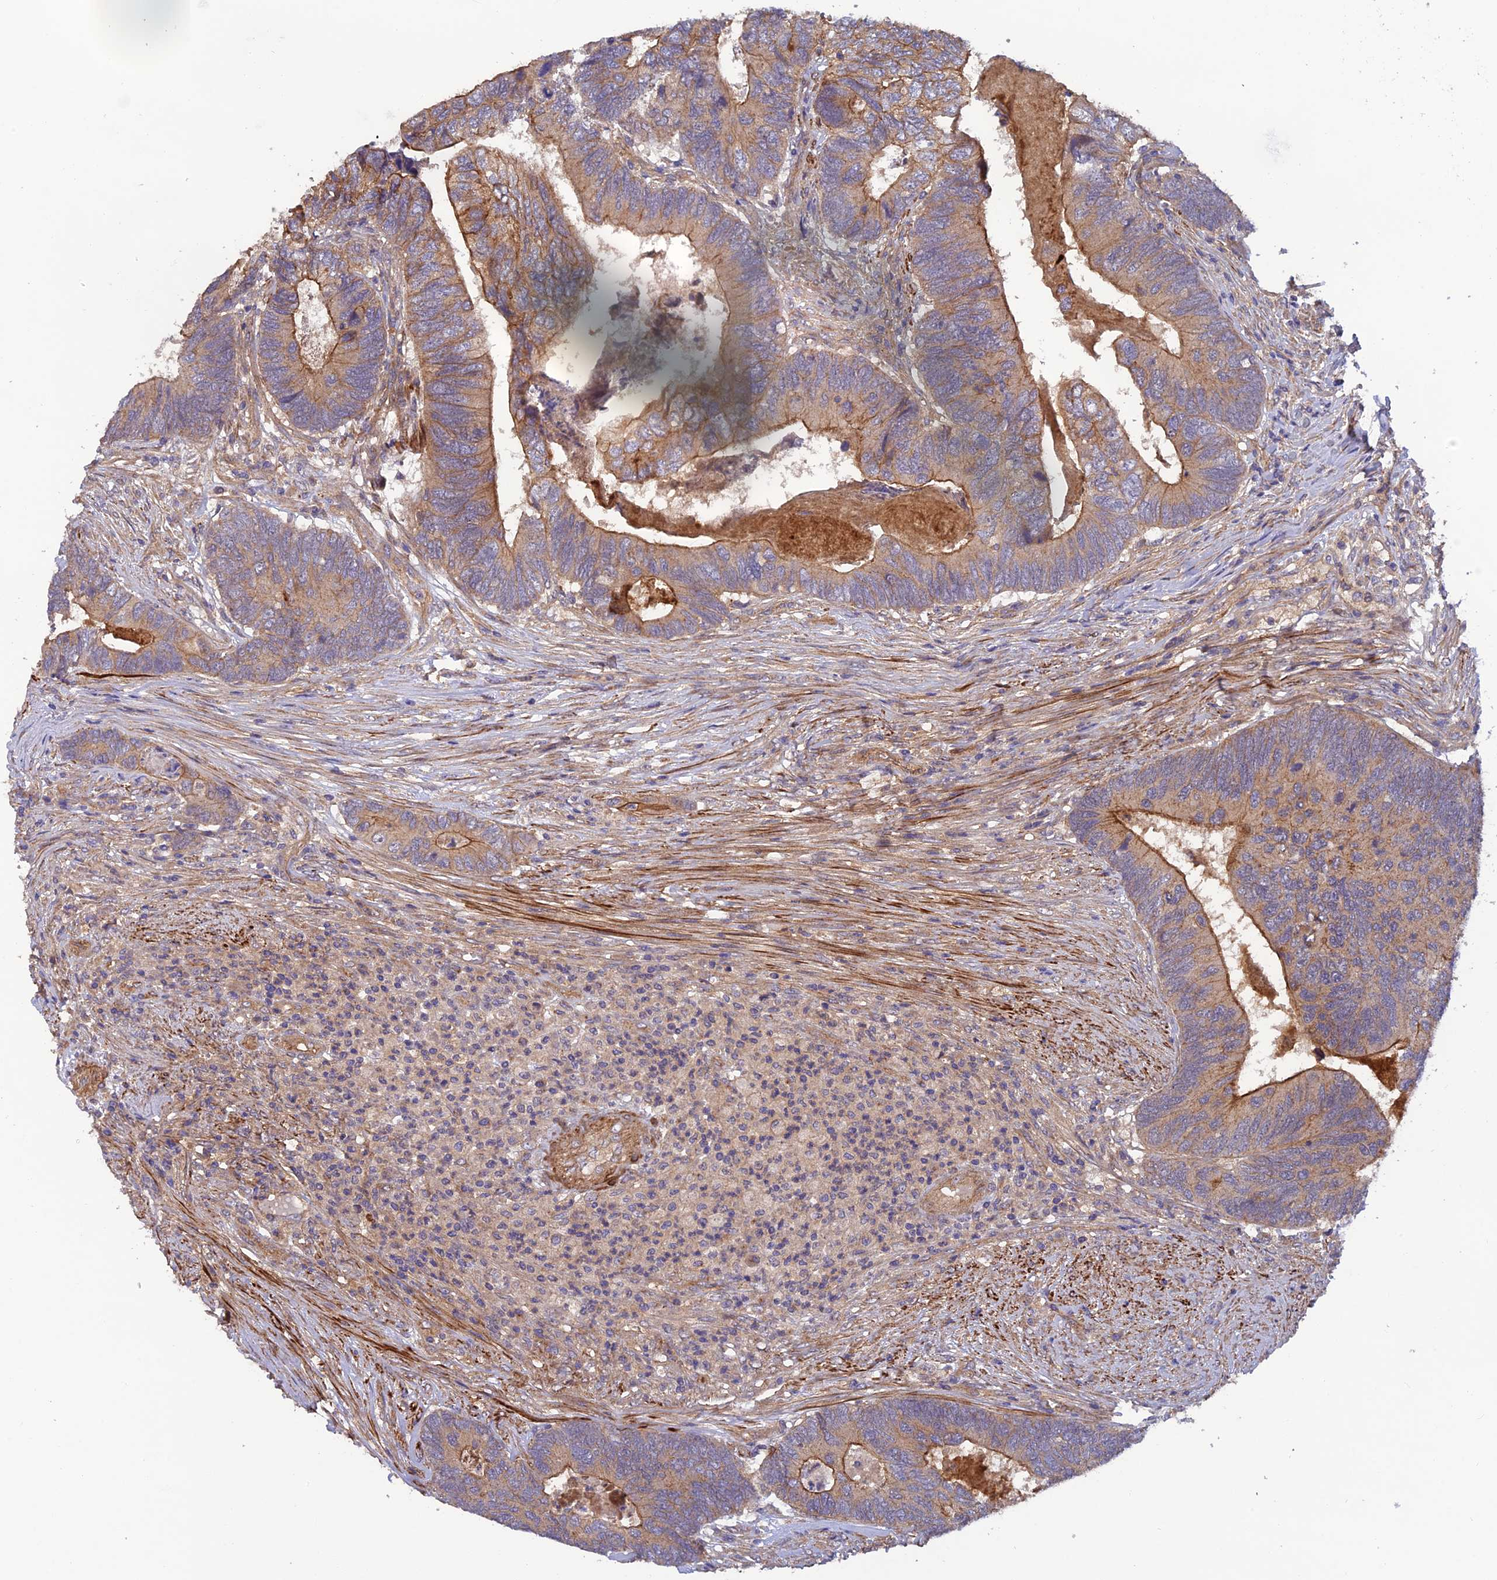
{"staining": {"intensity": "moderate", "quantity": ">75%", "location": "cytoplasmic/membranous"}, "tissue": "colorectal cancer", "cell_type": "Tumor cells", "image_type": "cancer", "snomed": [{"axis": "morphology", "description": "Adenocarcinoma, NOS"}, {"axis": "topography", "description": "Colon"}], "caption": "This is a photomicrograph of immunohistochemistry (IHC) staining of colorectal adenocarcinoma, which shows moderate staining in the cytoplasmic/membranous of tumor cells.", "gene": "ADAMTS15", "patient": {"sex": "female", "age": 67}}